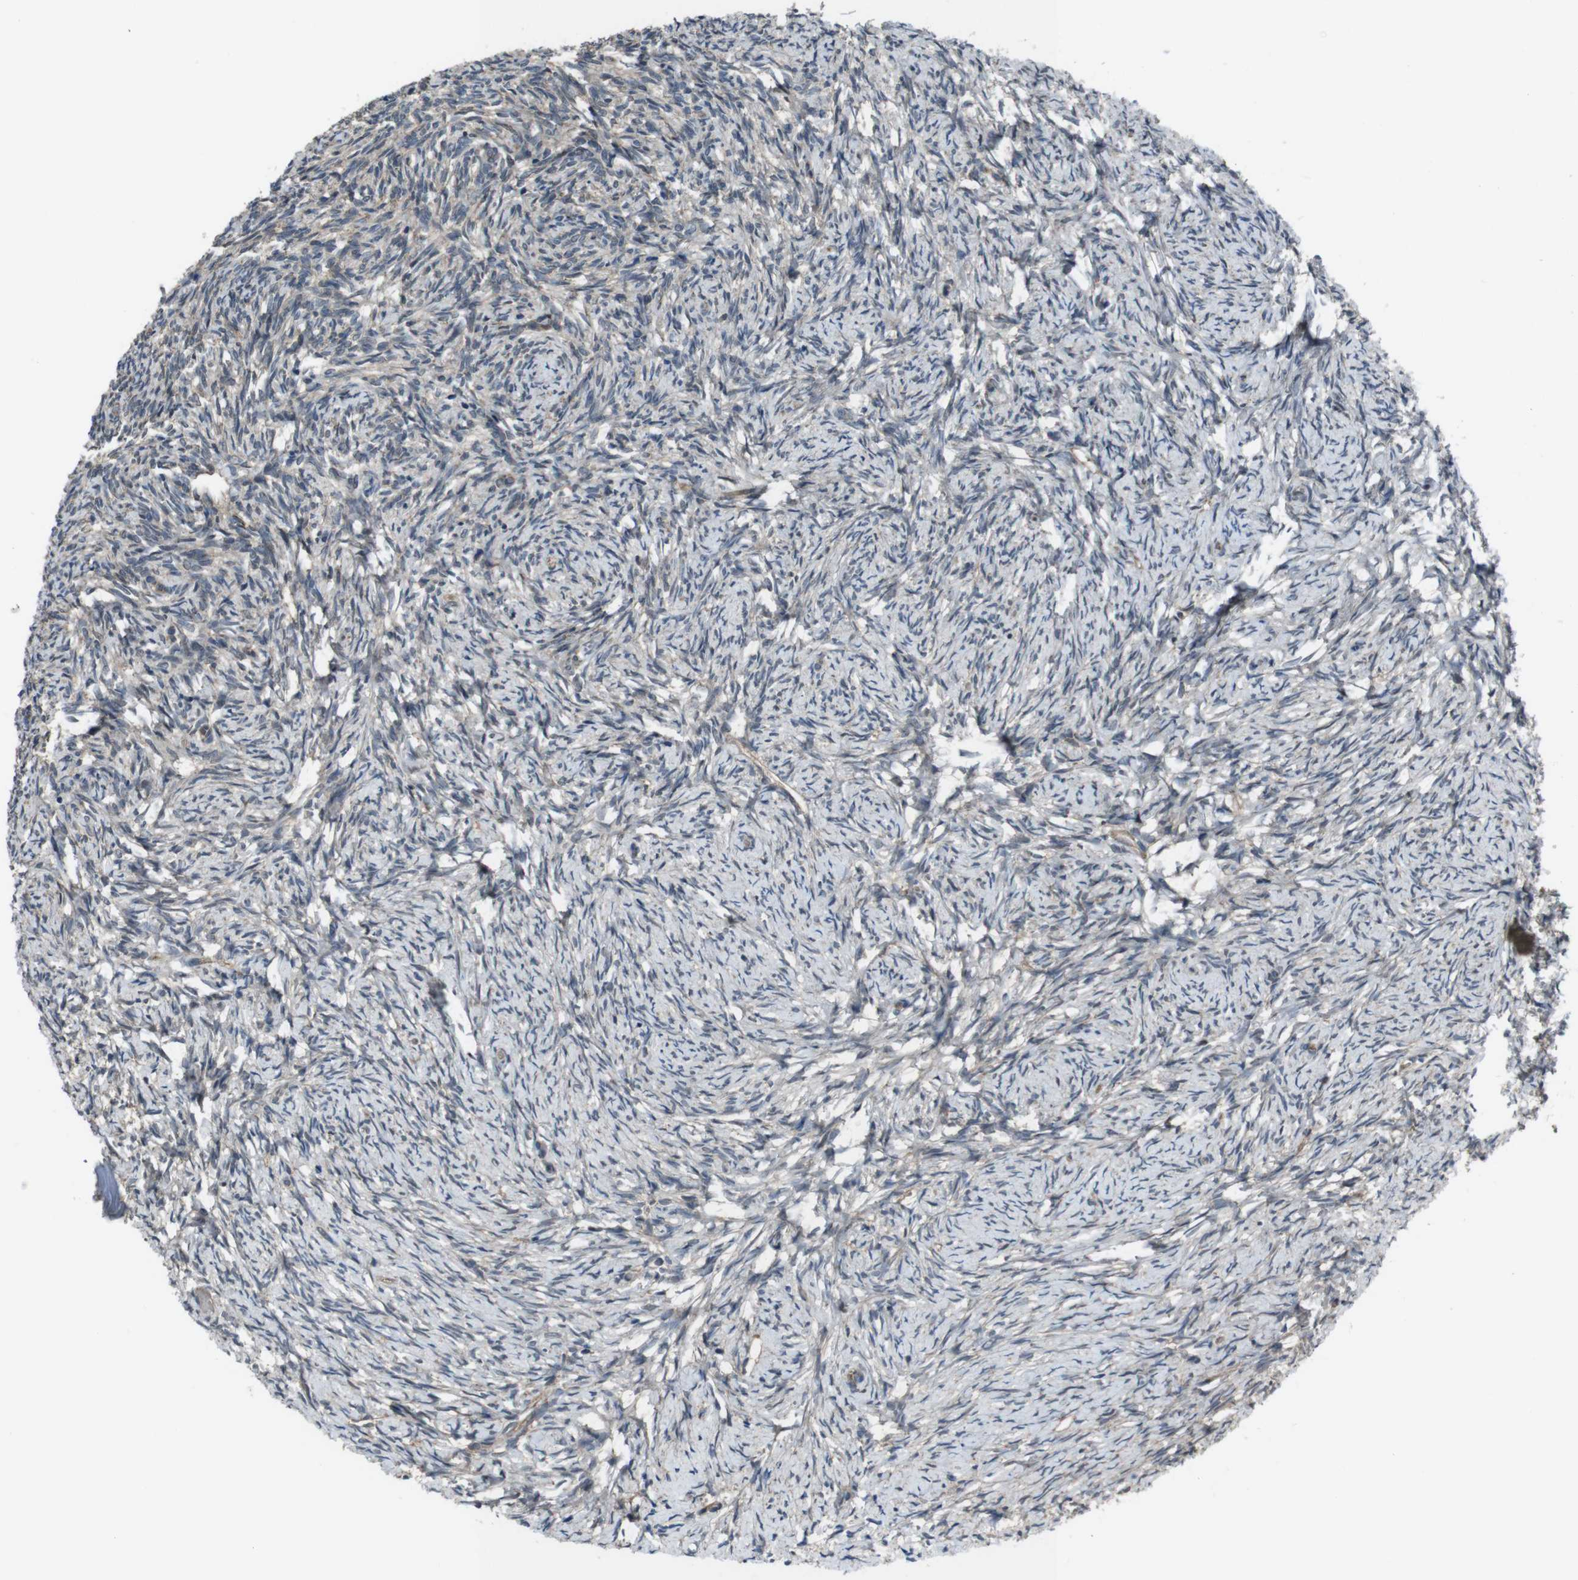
{"staining": {"intensity": "strong", "quantity": ">75%", "location": "cytoplasmic/membranous,nuclear"}, "tissue": "ovary", "cell_type": "Follicle cells", "image_type": "normal", "snomed": [{"axis": "morphology", "description": "Normal tissue, NOS"}, {"axis": "topography", "description": "Ovary"}], "caption": "Follicle cells demonstrate strong cytoplasmic/membranous,nuclear staining in approximately >75% of cells in benign ovary.", "gene": "SLC22A23", "patient": {"sex": "female", "age": 60}}